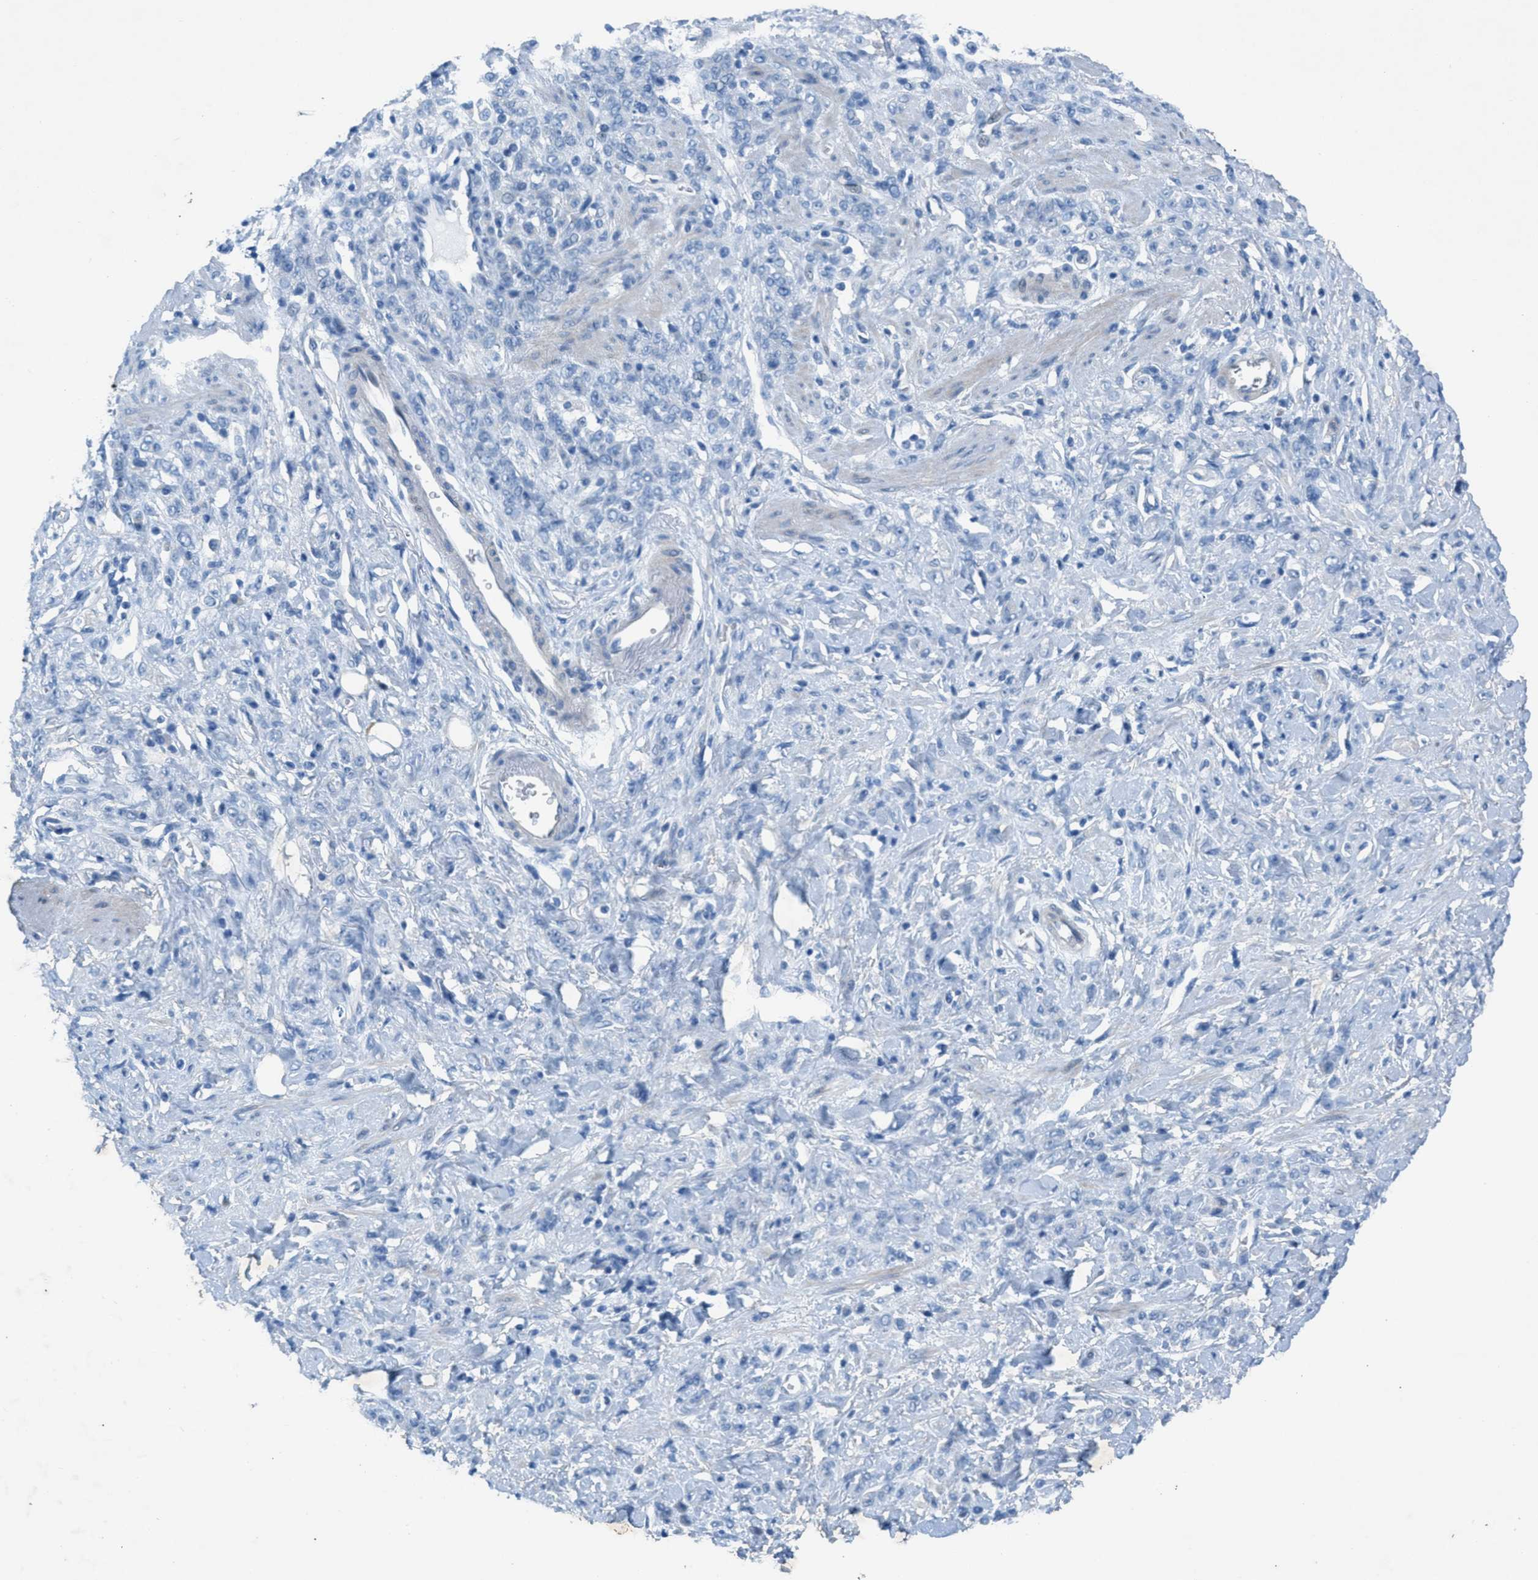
{"staining": {"intensity": "negative", "quantity": "none", "location": "none"}, "tissue": "stomach cancer", "cell_type": "Tumor cells", "image_type": "cancer", "snomed": [{"axis": "morphology", "description": "Normal tissue, NOS"}, {"axis": "morphology", "description": "Adenocarcinoma, NOS"}, {"axis": "topography", "description": "Stomach"}], "caption": "Tumor cells show no significant protein expression in adenocarcinoma (stomach). (DAB (3,3'-diaminobenzidine) immunohistochemistry with hematoxylin counter stain).", "gene": "GALNT17", "patient": {"sex": "male", "age": 82}}